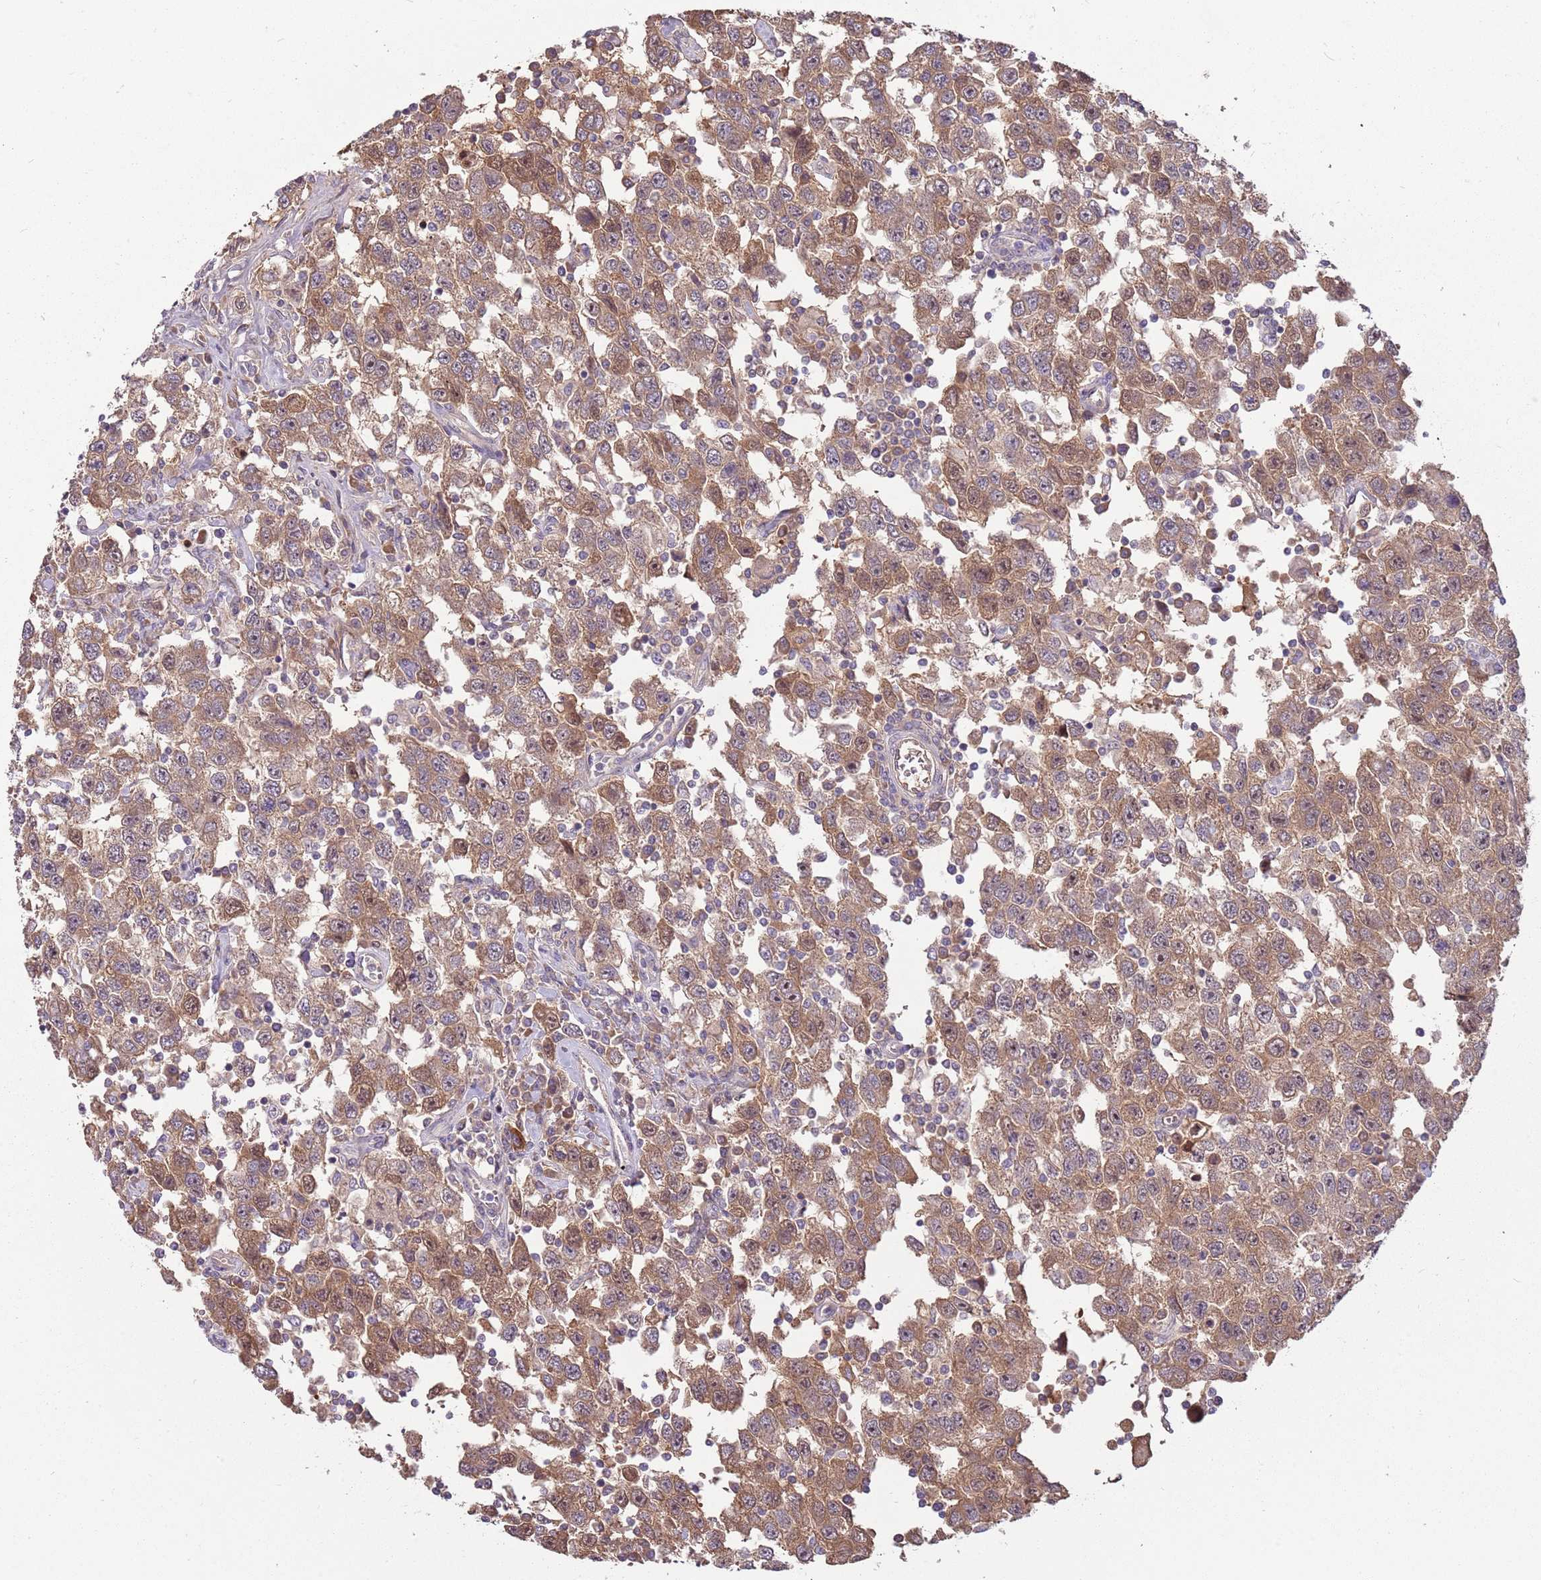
{"staining": {"intensity": "moderate", "quantity": ">75%", "location": "cytoplasmic/membranous,nuclear"}, "tissue": "testis cancer", "cell_type": "Tumor cells", "image_type": "cancer", "snomed": [{"axis": "morphology", "description": "Seminoma, NOS"}, {"axis": "topography", "description": "Testis"}], "caption": "Protein staining of testis cancer tissue reveals moderate cytoplasmic/membranous and nuclear expression in approximately >75% of tumor cells. Nuclei are stained in blue.", "gene": "NBPF6", "patient": {"sex": "male", "age": 41}}